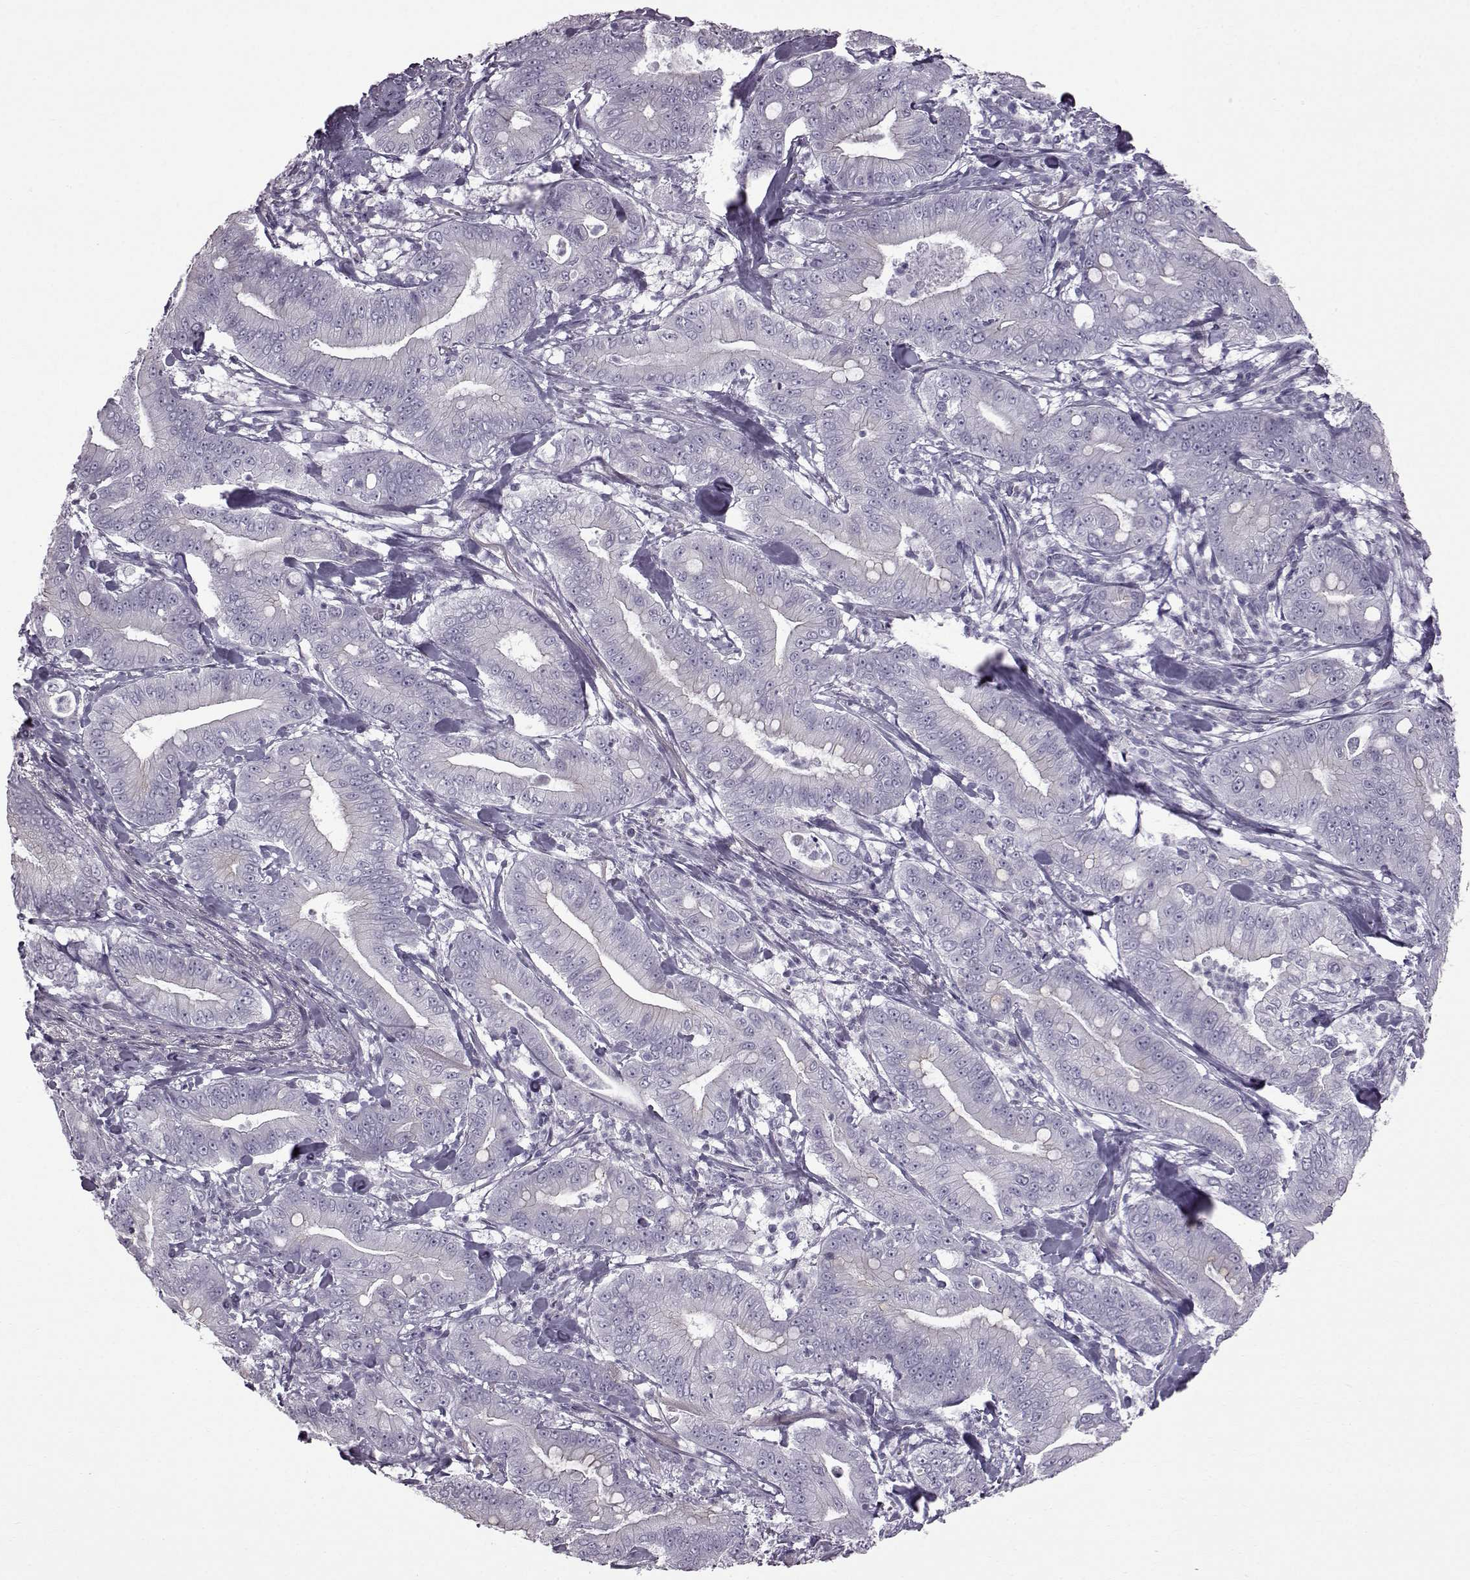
{"staining": {"intensity": "negative", "quantity": "none", "location": "none"}, "tissue": "pancreatic cancer", "cell_type": "Tumor cells", "image_type": "cancer", "snomed": [{"axis": "morphology", "description": "Adenocarcinoma, NOS"}, {"axis": "topography", "description": "Pancreas"}], "caption": "Pancreatic cancer was stained to show a protein in brown. There is no significant staining in tumor cells.", "gene": "SLC28A2", "patient": {"sex": "male", "age": 71}}